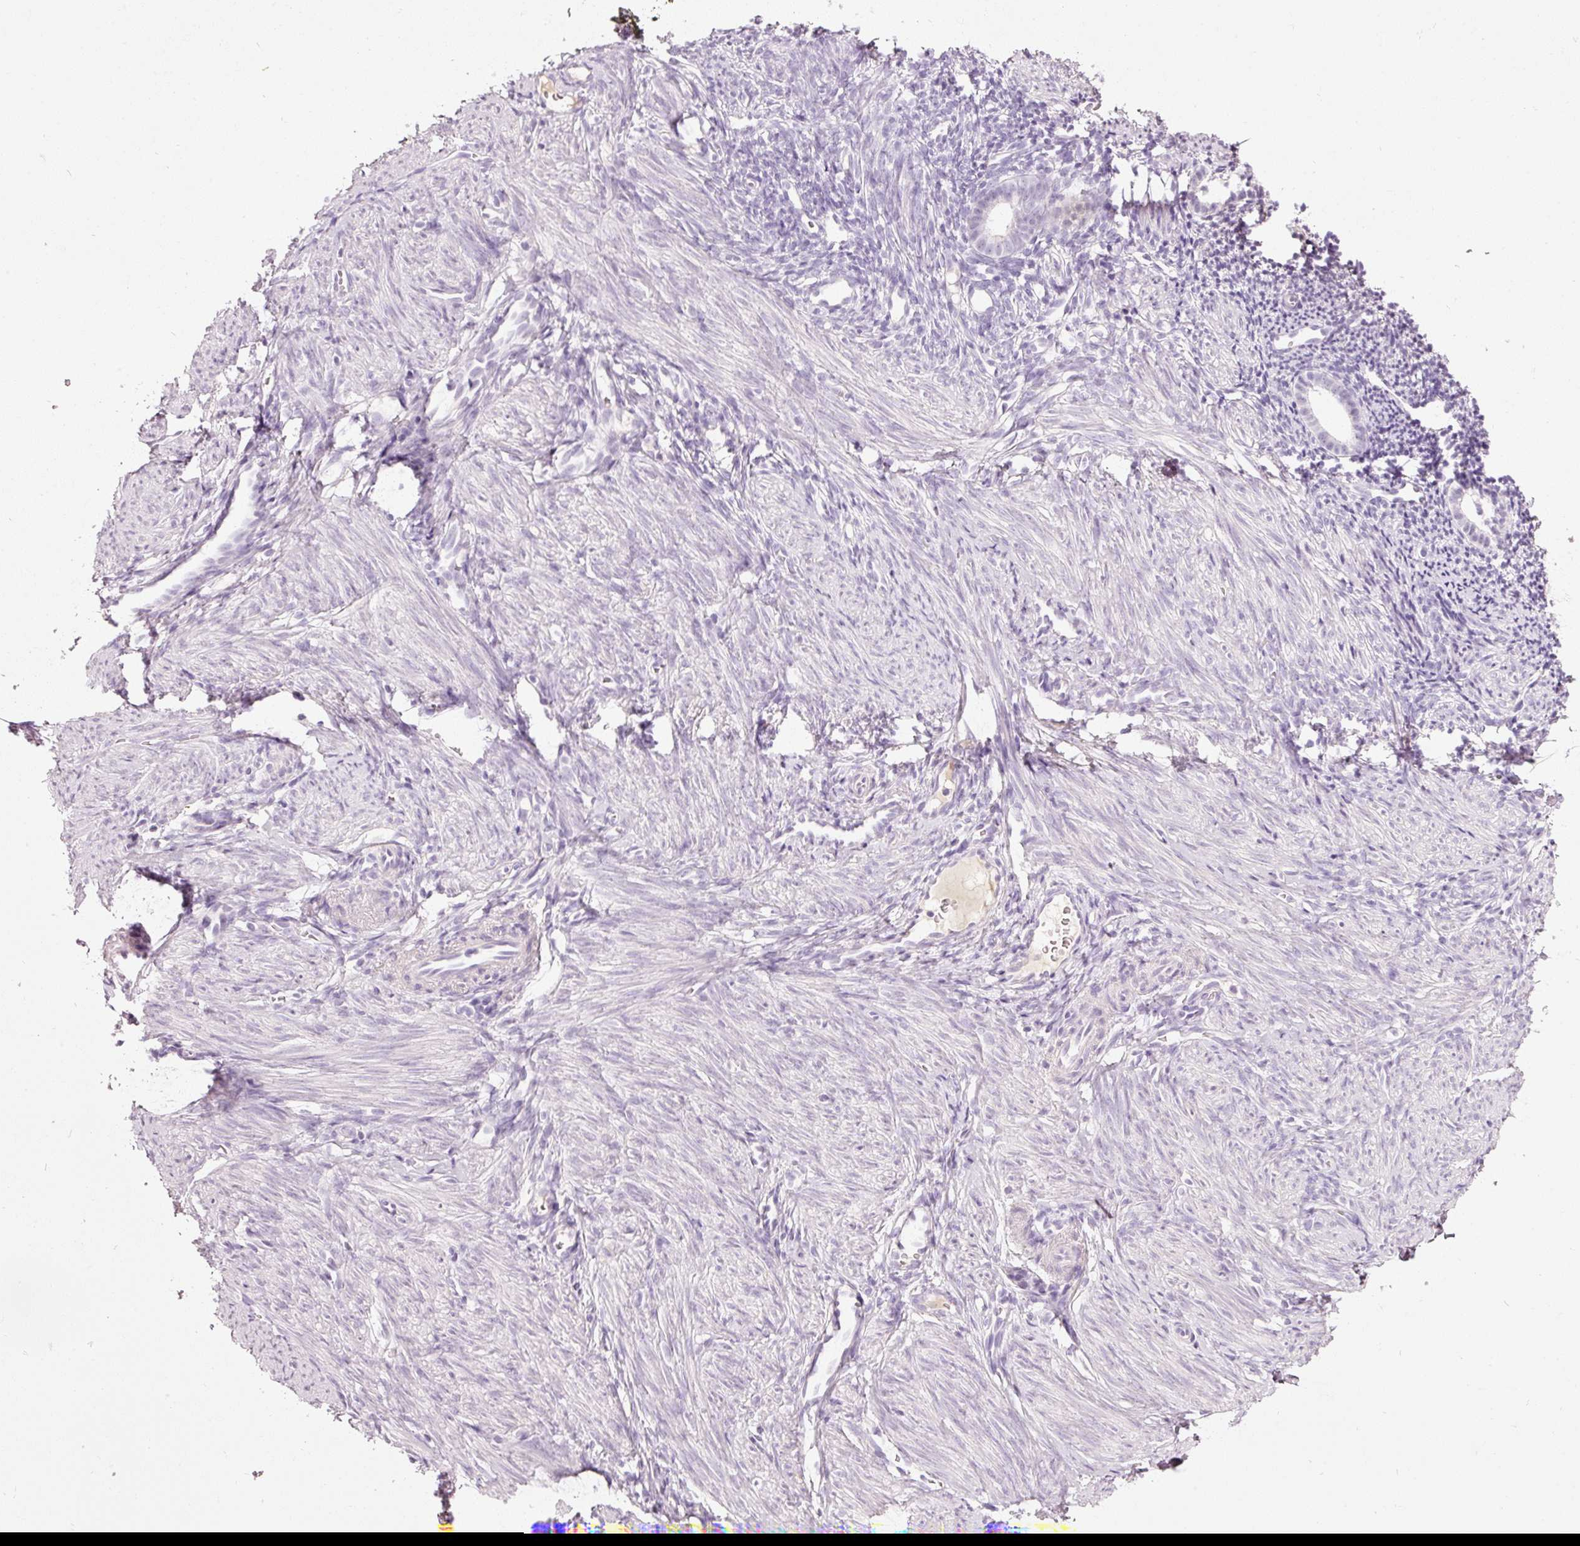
{"staining": {"intensity": "negative", "quantity": "none", "location": "none"}, "tissue": "endometrium", "cell_type": "Cells in endometrial stroma", "image_type": "normal", "snomed": [{"axis": "morphology", "description": "Normal tissue, NOS"}, {"axis": "topography", "description": "Endometrium"}], "caption": "This is an immunohistochemistry image of benign human endometrium. There is no positivity in cells in endometrial stroma.", "gene": "MUC5AC", "patient": {"sex": "female", "age": 39}}